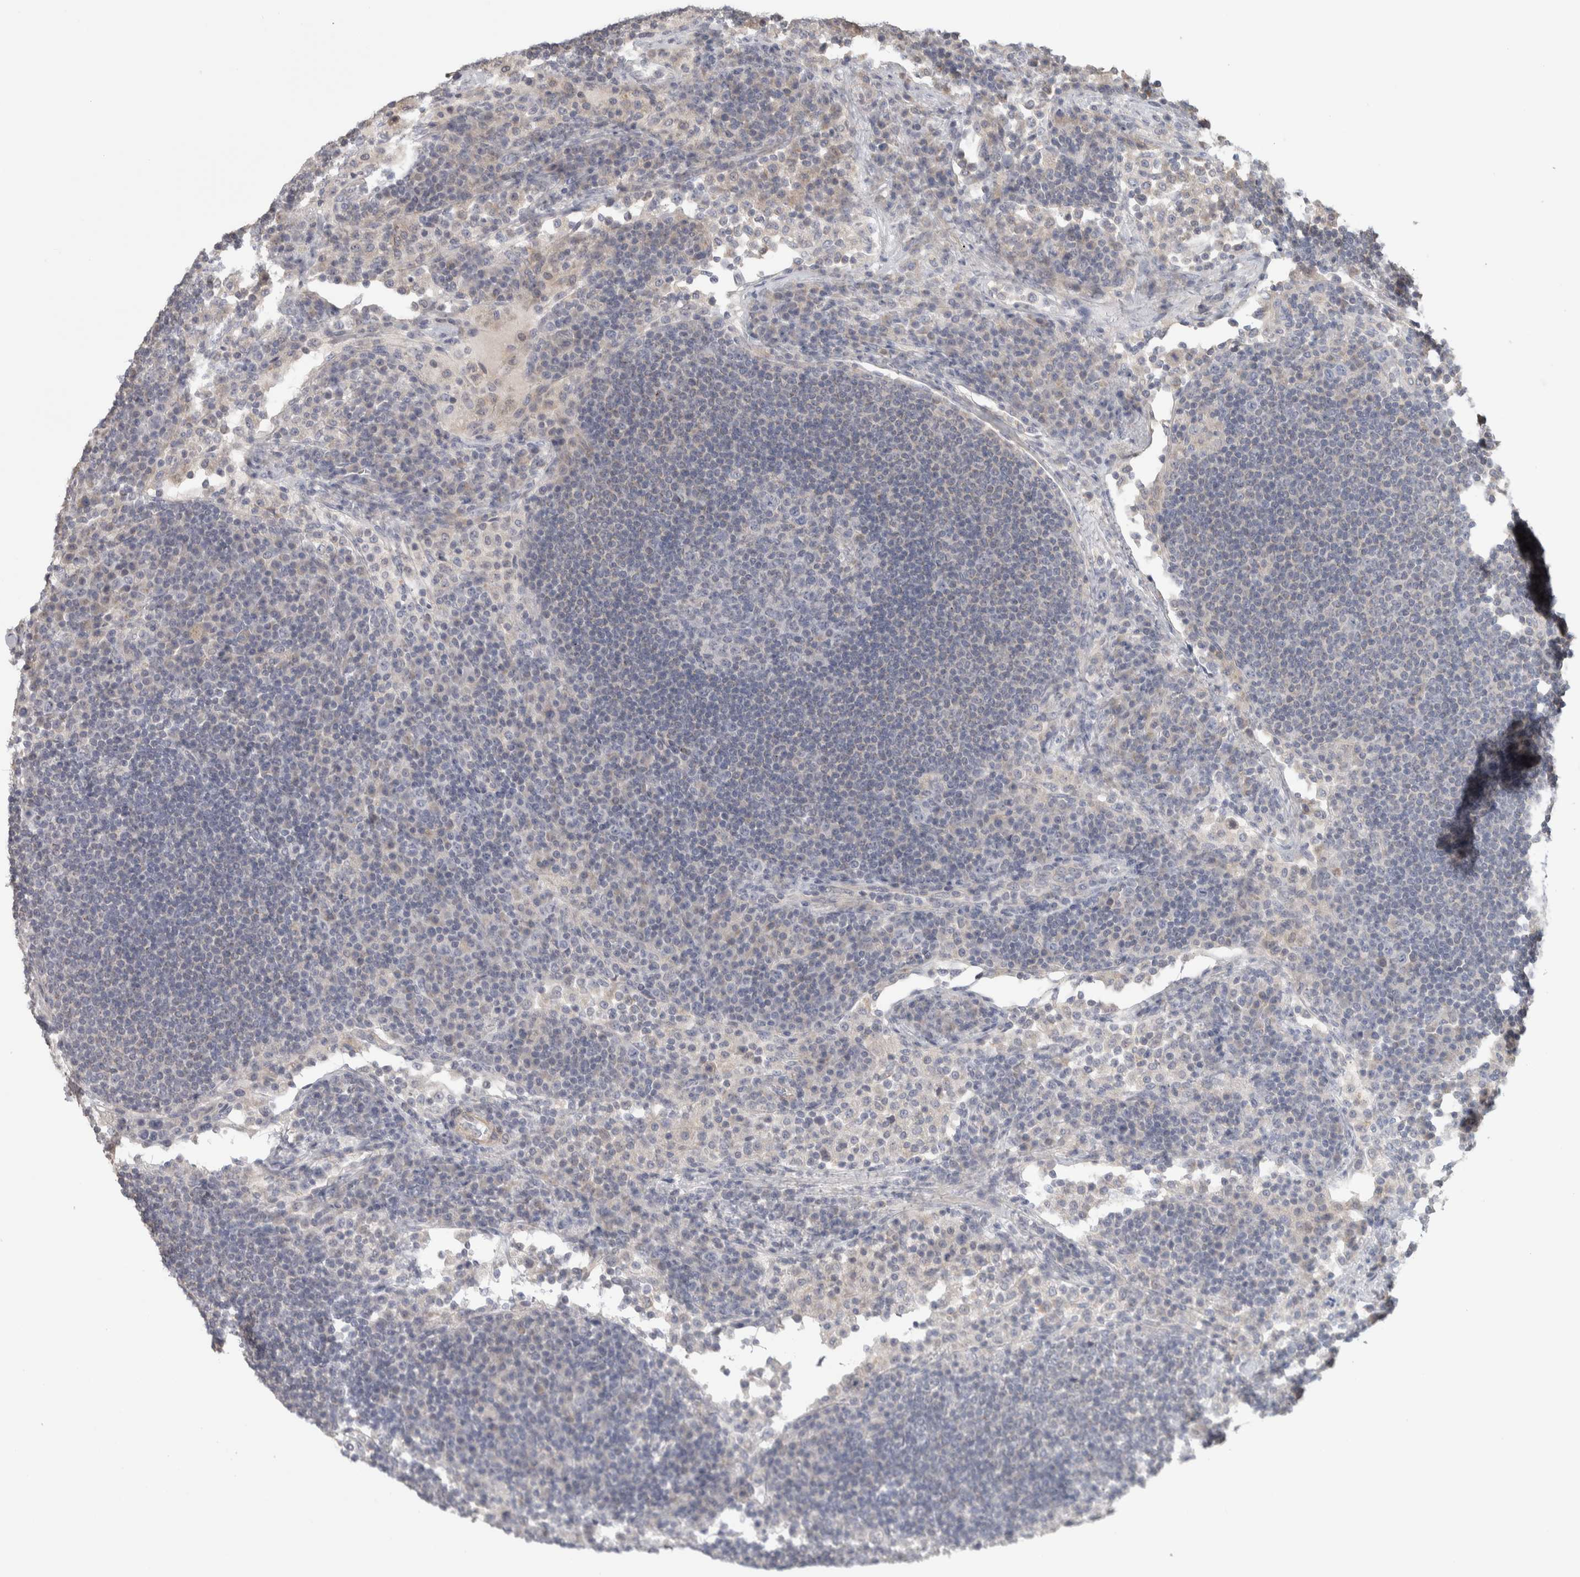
{"staining": {"intensity": "negative", "quantity": "none", "location": "none"}, "tissue": "lymph node", "cell_type": "Germinal center cells", "image_type": "normal", "snomed": [{"axis": "morphology", "description": "Normal tissue, NOS"}, {"axis": "topography", "description": "Lymph node"}], "caption": "High magnification brightfield microscopy of benign lymph node stained with DAB (brown) and counterstained with hematoxylin (blue): germinal center cells show no significant positivity. (DAB (3,3'-diaminobenzidine) immunohistochemistry (IHC), high magnification).", "gene": "DCXR", "patient": {"sex": "female", "age": 53}}